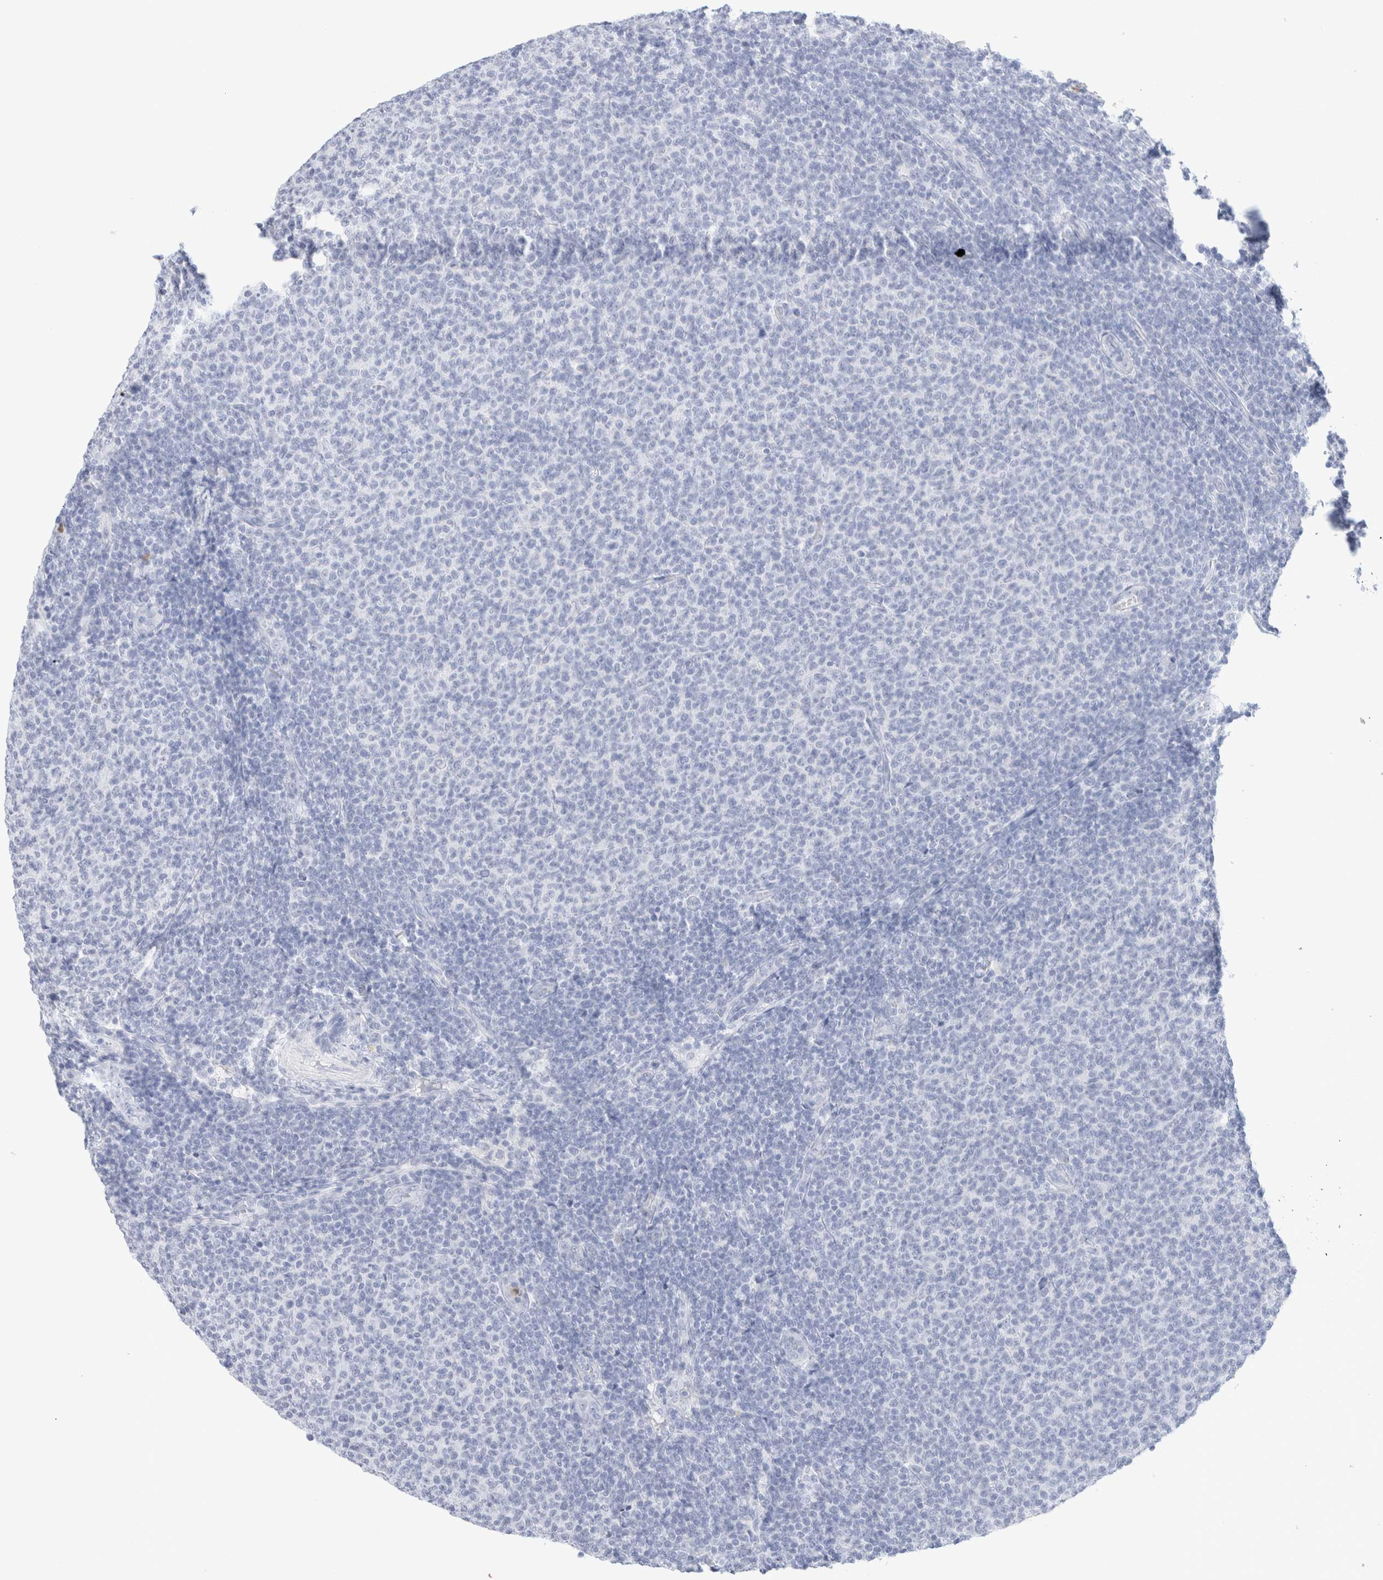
{"staining": {"intensity": "negative", "quantity": "none", "location": "none"}, "tissue": "lymphoma", "cell_type": "Tumor cells", "image_type": "cancer", "snomed": [{"axis": "morphology", "description": "Malignant lymphoma, non-Hodgkin's type, Low grade"}, {"axis": "topography", "description": "Lymph node"}], "caption": "This photomicrograph is of low-grade malignant lymphoma, non-Hodgkin's type stained with immunohistochemistry (IHC) to label a protein in brown with the nuclei are counter-stained blue. There is no positivity in tumor cells. (Stains: DAB immunohistochemistry (IHC) with hematoxylin counter stain, Microscopy: brightfield microscopy at high magnification).", "gene": "ARG1", "patient": {"sex": "male", "age": 66}}